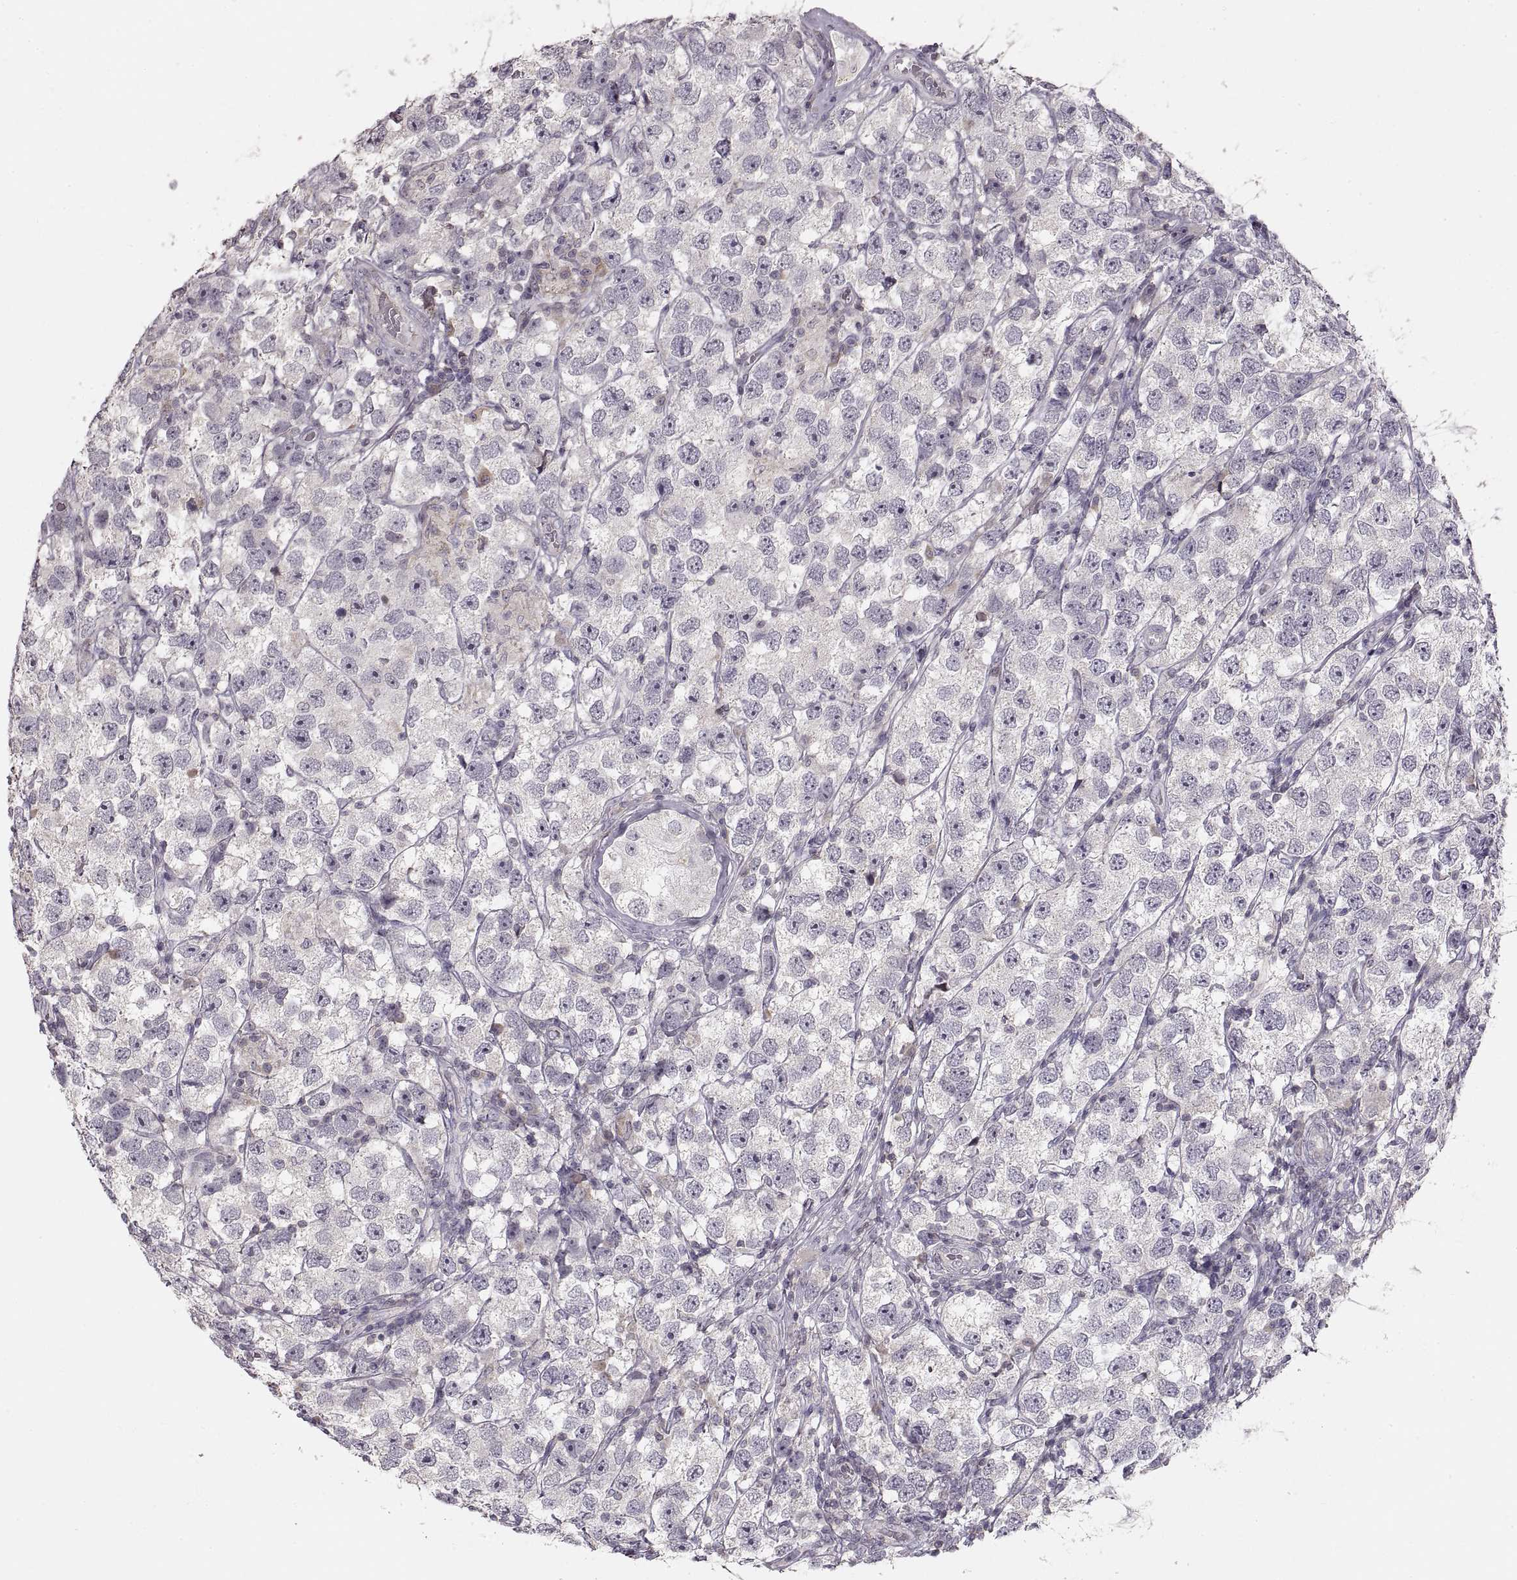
{"staining": {"intensity": "negative", "quantity": "none", "location": "none"}, "tissue": "testis cancer", "cell_type": "Tumor cells", "image_type": "cancer", "snomed": [{"axis": "morphology", "description": "Seminoma, NOS"}, {"axis": "topography", "description": "Testis"}], "caption": "Human testis cancer stained for a protein using immunohistochemistry exhibits no positivity in tumor cells.", "gene": "ADAM11", "patient": {"sex": "male", "age": 26}}